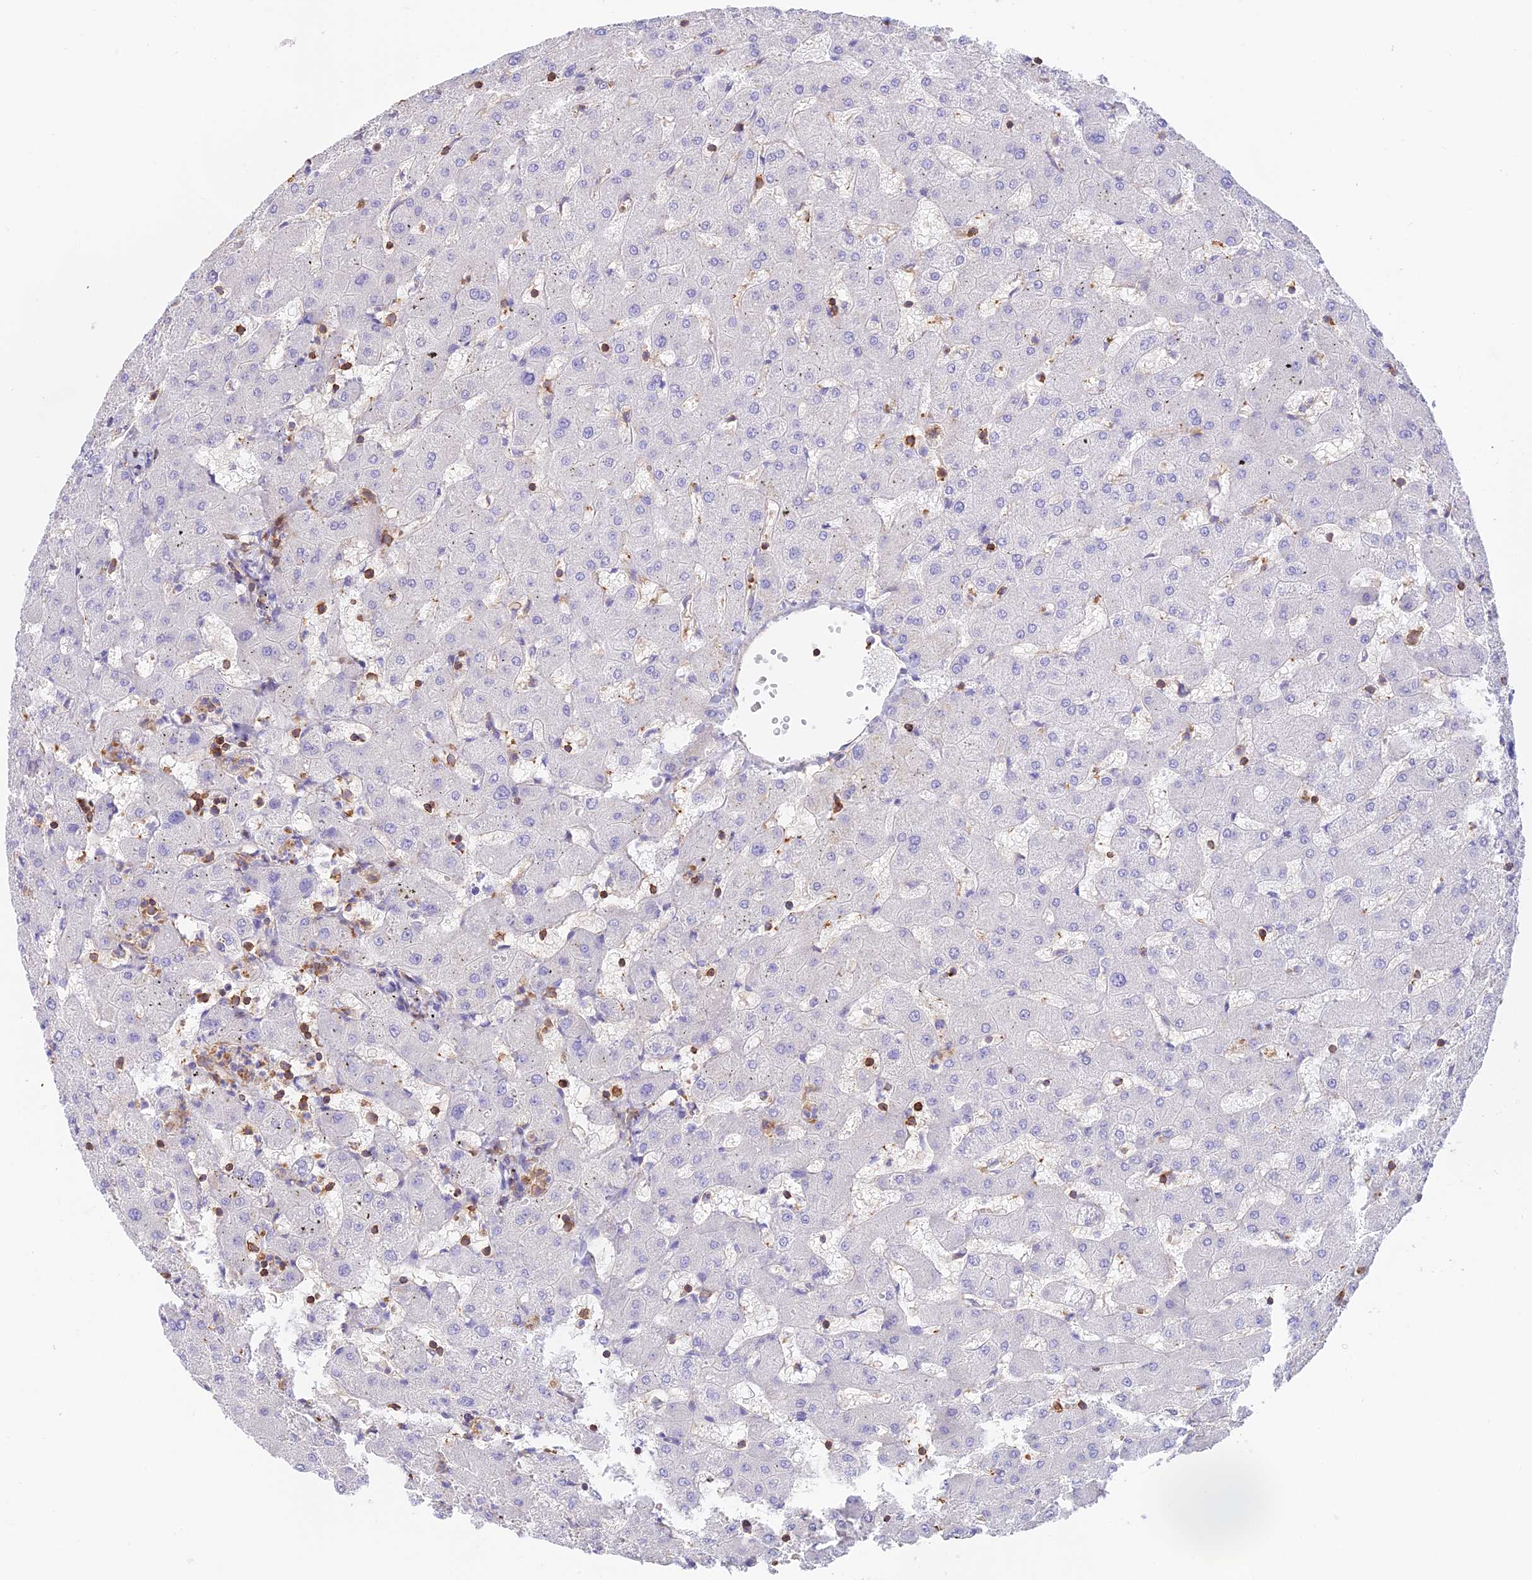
{"staining": {"intensity": "negative", "quantity": "none", "location": "none"}, "tissue": "liver", "cell_type": "Cholangiocytes", "image_type": "normal", "snomed": [{"axis": "morphology", "description": "Normal tissue, NOS"}, {"axis": "topography", "description": "Liver"}], "caption": "Liver stained for a protein using immunohistochemistry (IHC) shows no expression cholangiocytes.", "gene": "DENND1C", "patient": {"sex": "female", "age": 63}}